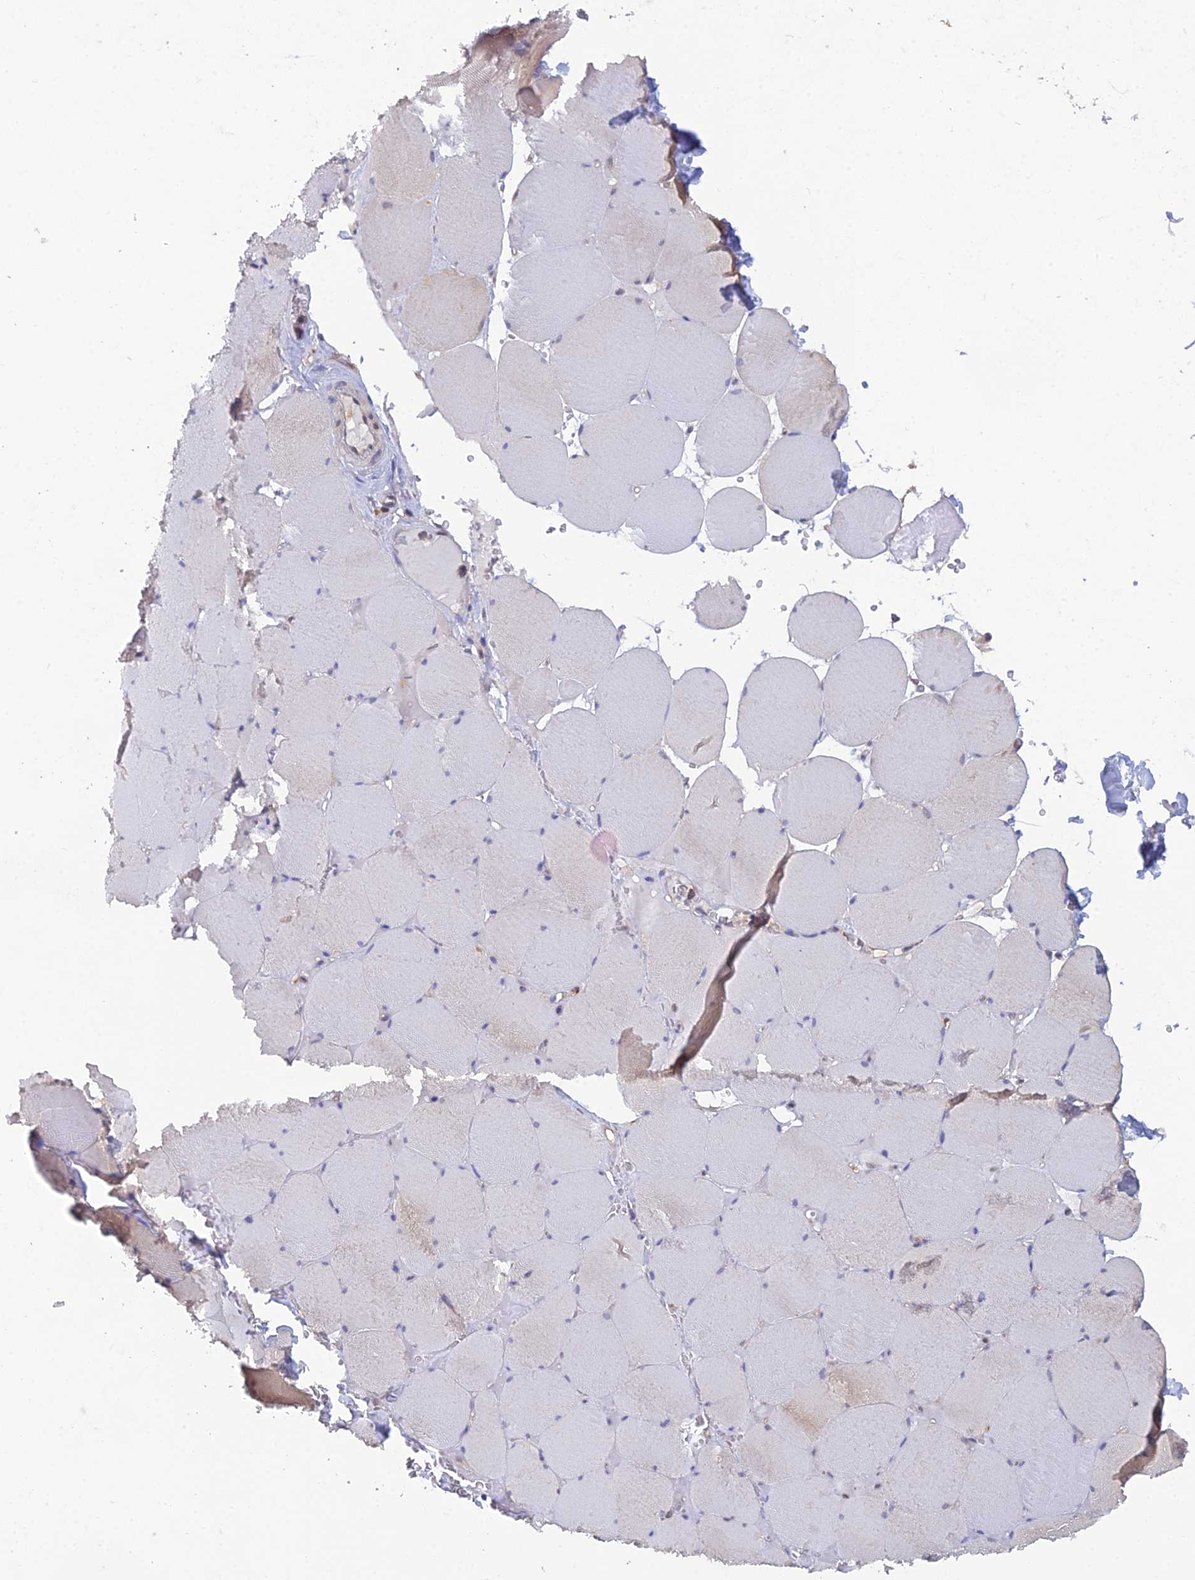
{"staining": {"intensity": "negative", "quantity": "none", "location": "none"}, "tissue": "skeletal muscle", "cell_type": "Myocytes", "image_type": "normal", "snomed": [{"axis": "morphology", "description": "Normal tissue, NOS"}, {"axis": "topography", "description": "Skeletal muscle"}, {"axis": "topography", "description": "Head-Neck"}], "caption": "DAB (3,3'-diaminobenzidine) immunohistochemical staining of unremarkable skeletal muscle reveals no significant positivity in myocytes. (DAB immunohistochemistry (IHC), high magnification).", "gene": "HINT1", "patient": {"sex": "male", "age": 66}}